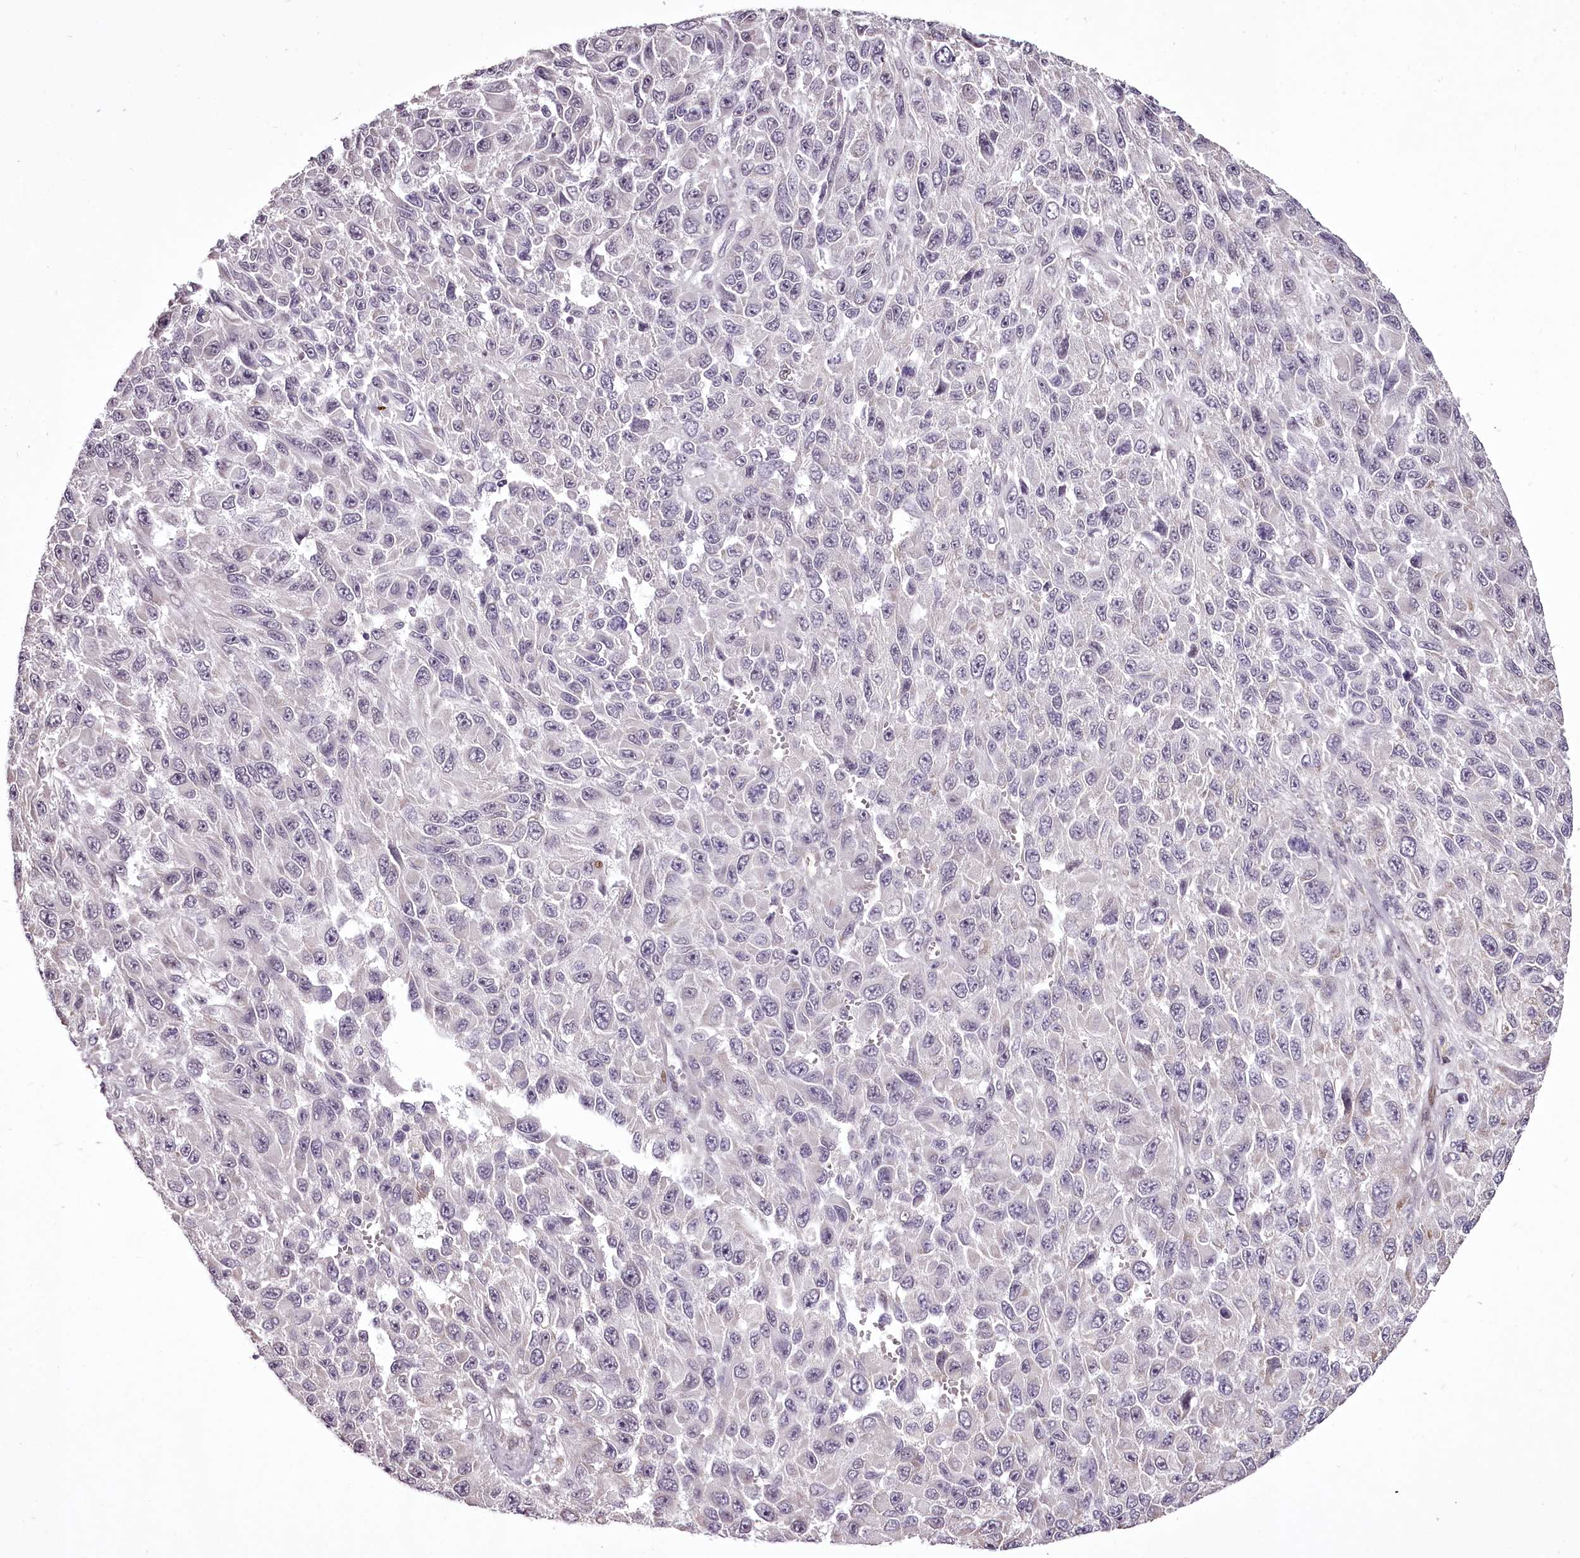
{"staining": {"intensity": "negative", "quantity": "none", "location": "none"}, "tissue": "melanoma", "cell_type": "Tumor cells", "image_type": "cancer", "snomed": [{"axis": "morphology", "description": "Normal tissue, NOS"}, {"axis": "morphology", "description": "Malignant melanoma, NOS"}, {"axis": "topography", "description": "Skin"}], "caption": "Malignant melanoma was stained to show a protein in brown. There is no significant staining in tumor cells.", "gene": "C1orf56", "patient": {"sex": "female", "age": 96}}